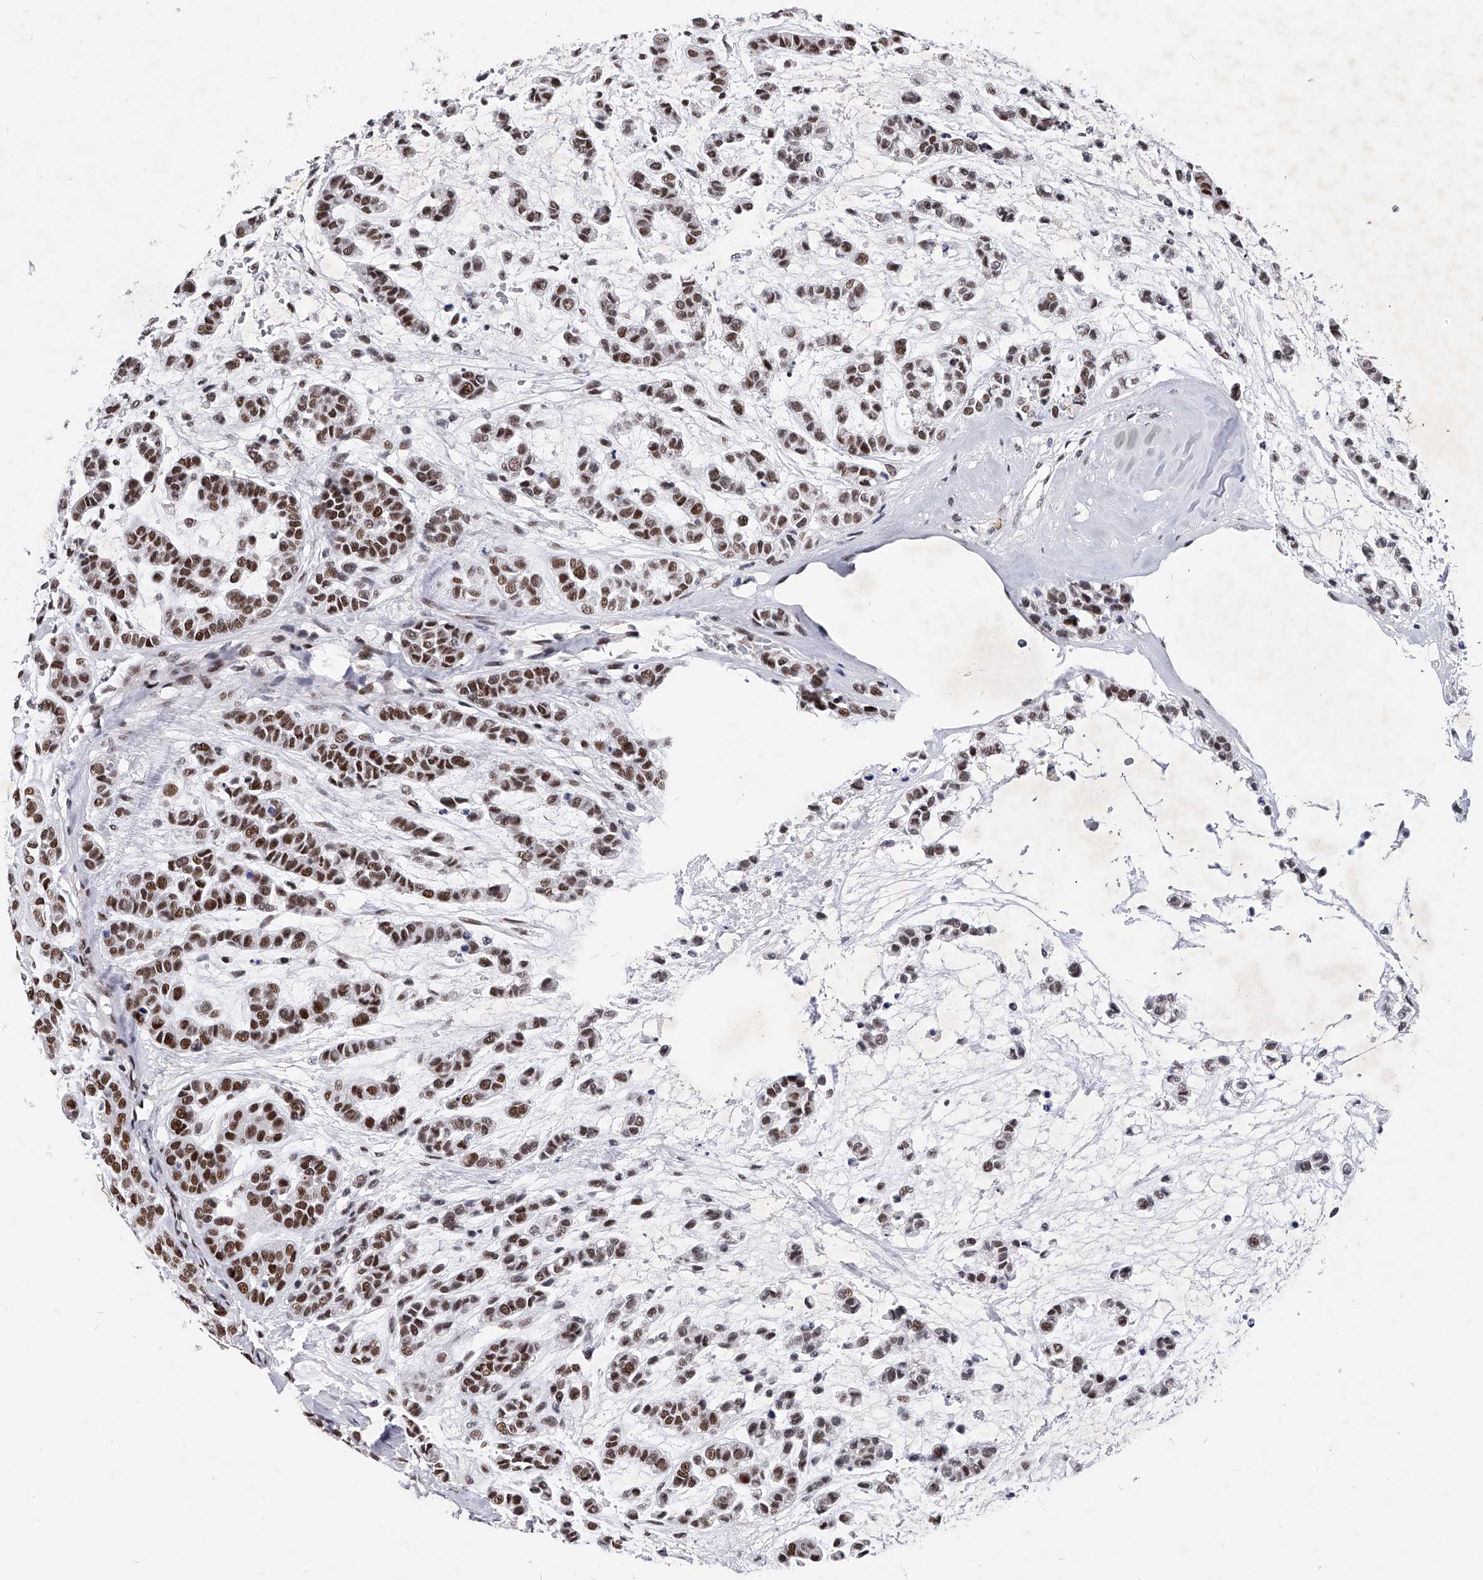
{"staining": {"intensity": "strong", "quantity": ">75%", "location": "nuclear"}, "tissue": "head and neck cancer", "cell_type": "Tumor cells", "image_type": "cancer", "snomed": [{"axis": "morphology", "description": "Adenocarcinoma, NOS"}, {"axis": "morphology", "description": "Adenoma, NOS"}, {"axis": "topography", "description": "Head-Neck"}], "caption": "Head and neck cancer (adenoma) stained with a brown dye exhibits strong nuclear positive expression in approximately >75% of tumor cells.", "gene": "TESK2", "patient": {"sex": "female", "age": 55}}